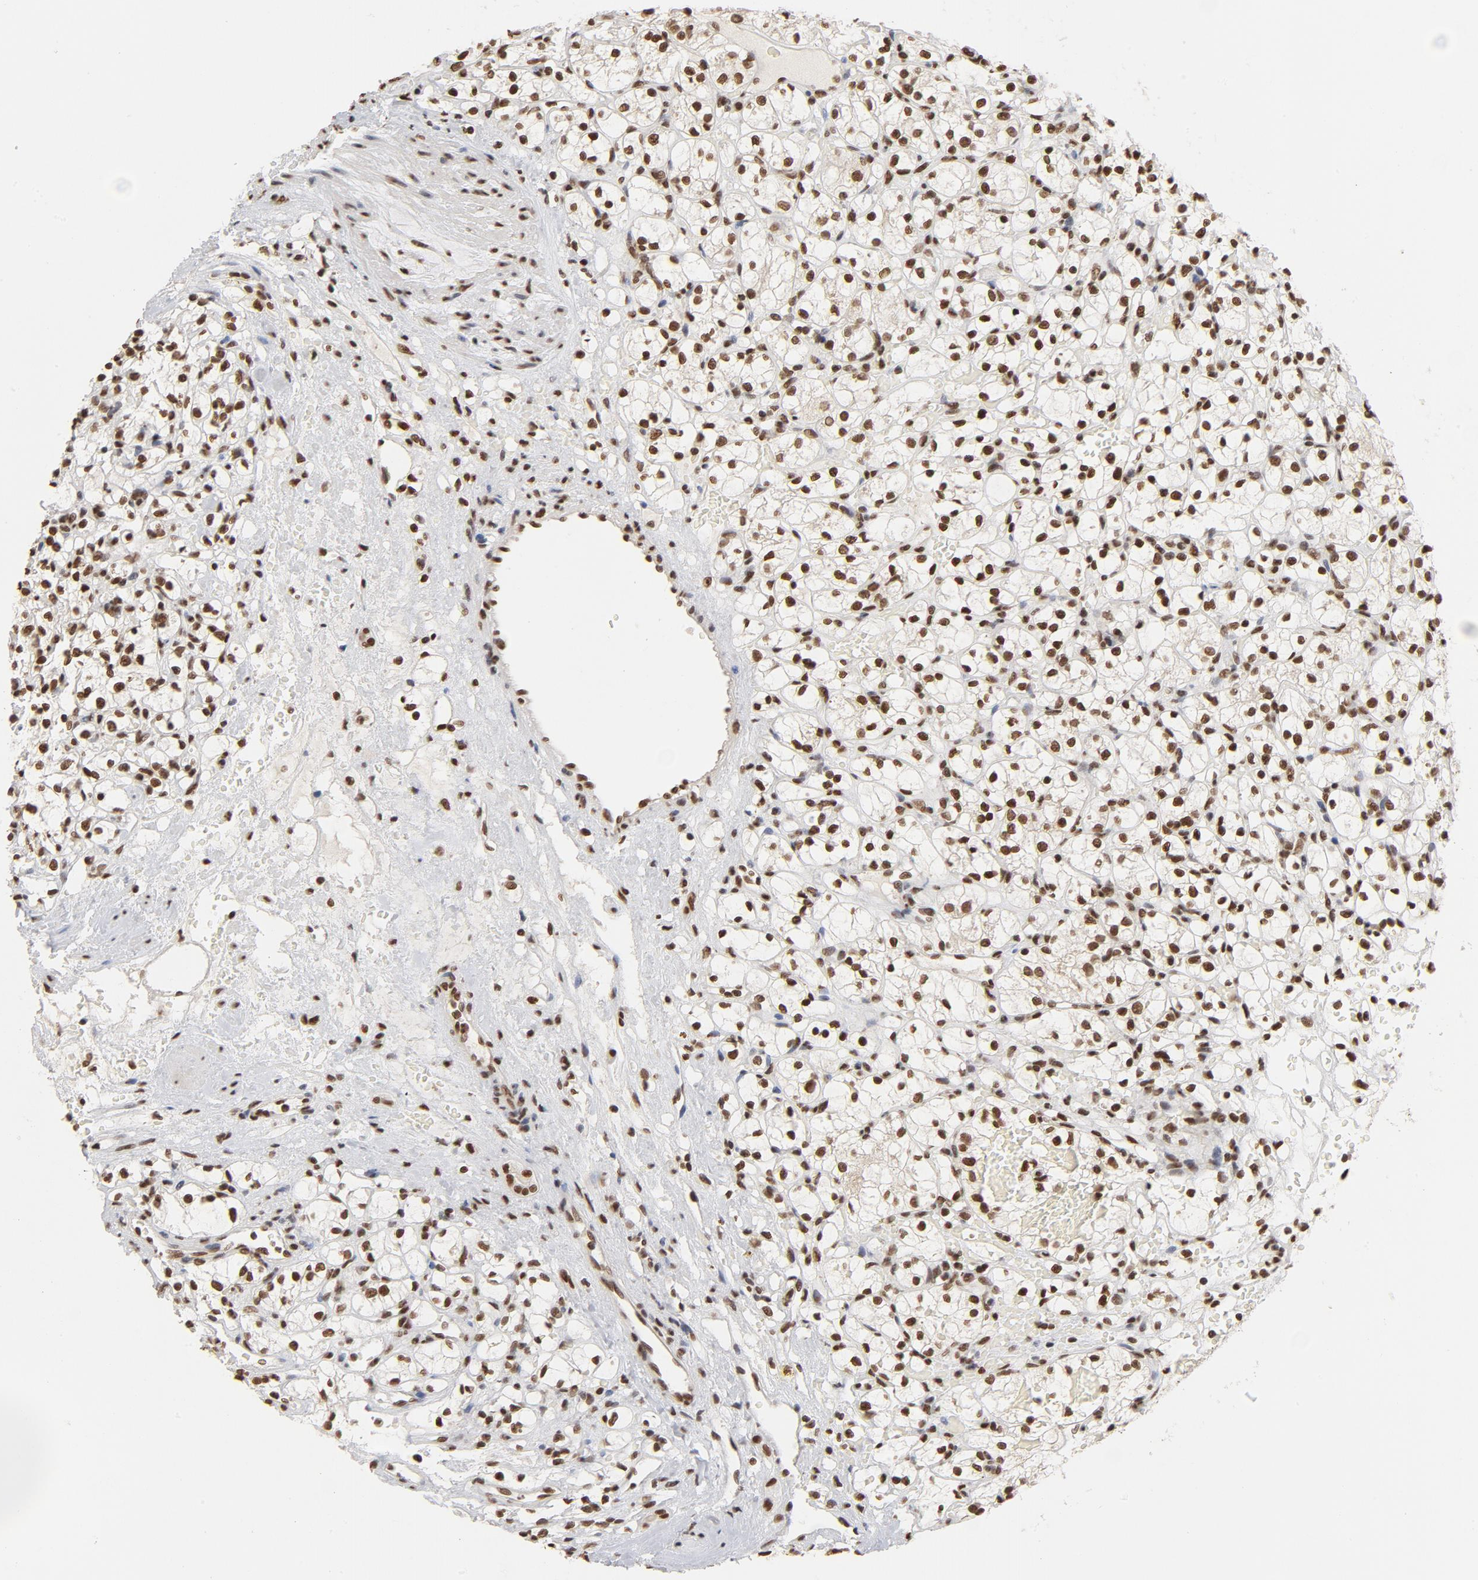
{"staining": {"intensity": "moderate", "quantity": ">75%", "location": "nuclear"}, "tissue": "renal cancer", "cell_type": "Tumor cells", "image_type": "cancer", "snomed": [{"axis": "morphology", "description": "Adenocarcinoma, NOS"}, {"axis": "topography", "description": "Kidney"}], "caption": "Protein expression analysis of human adenocarcinoma (renal) reveals moderate nuclear expression in approximately >75% of tumor cells.", "gene": "TP53BP1", "patient": {"sex": "female", "age": 60}}